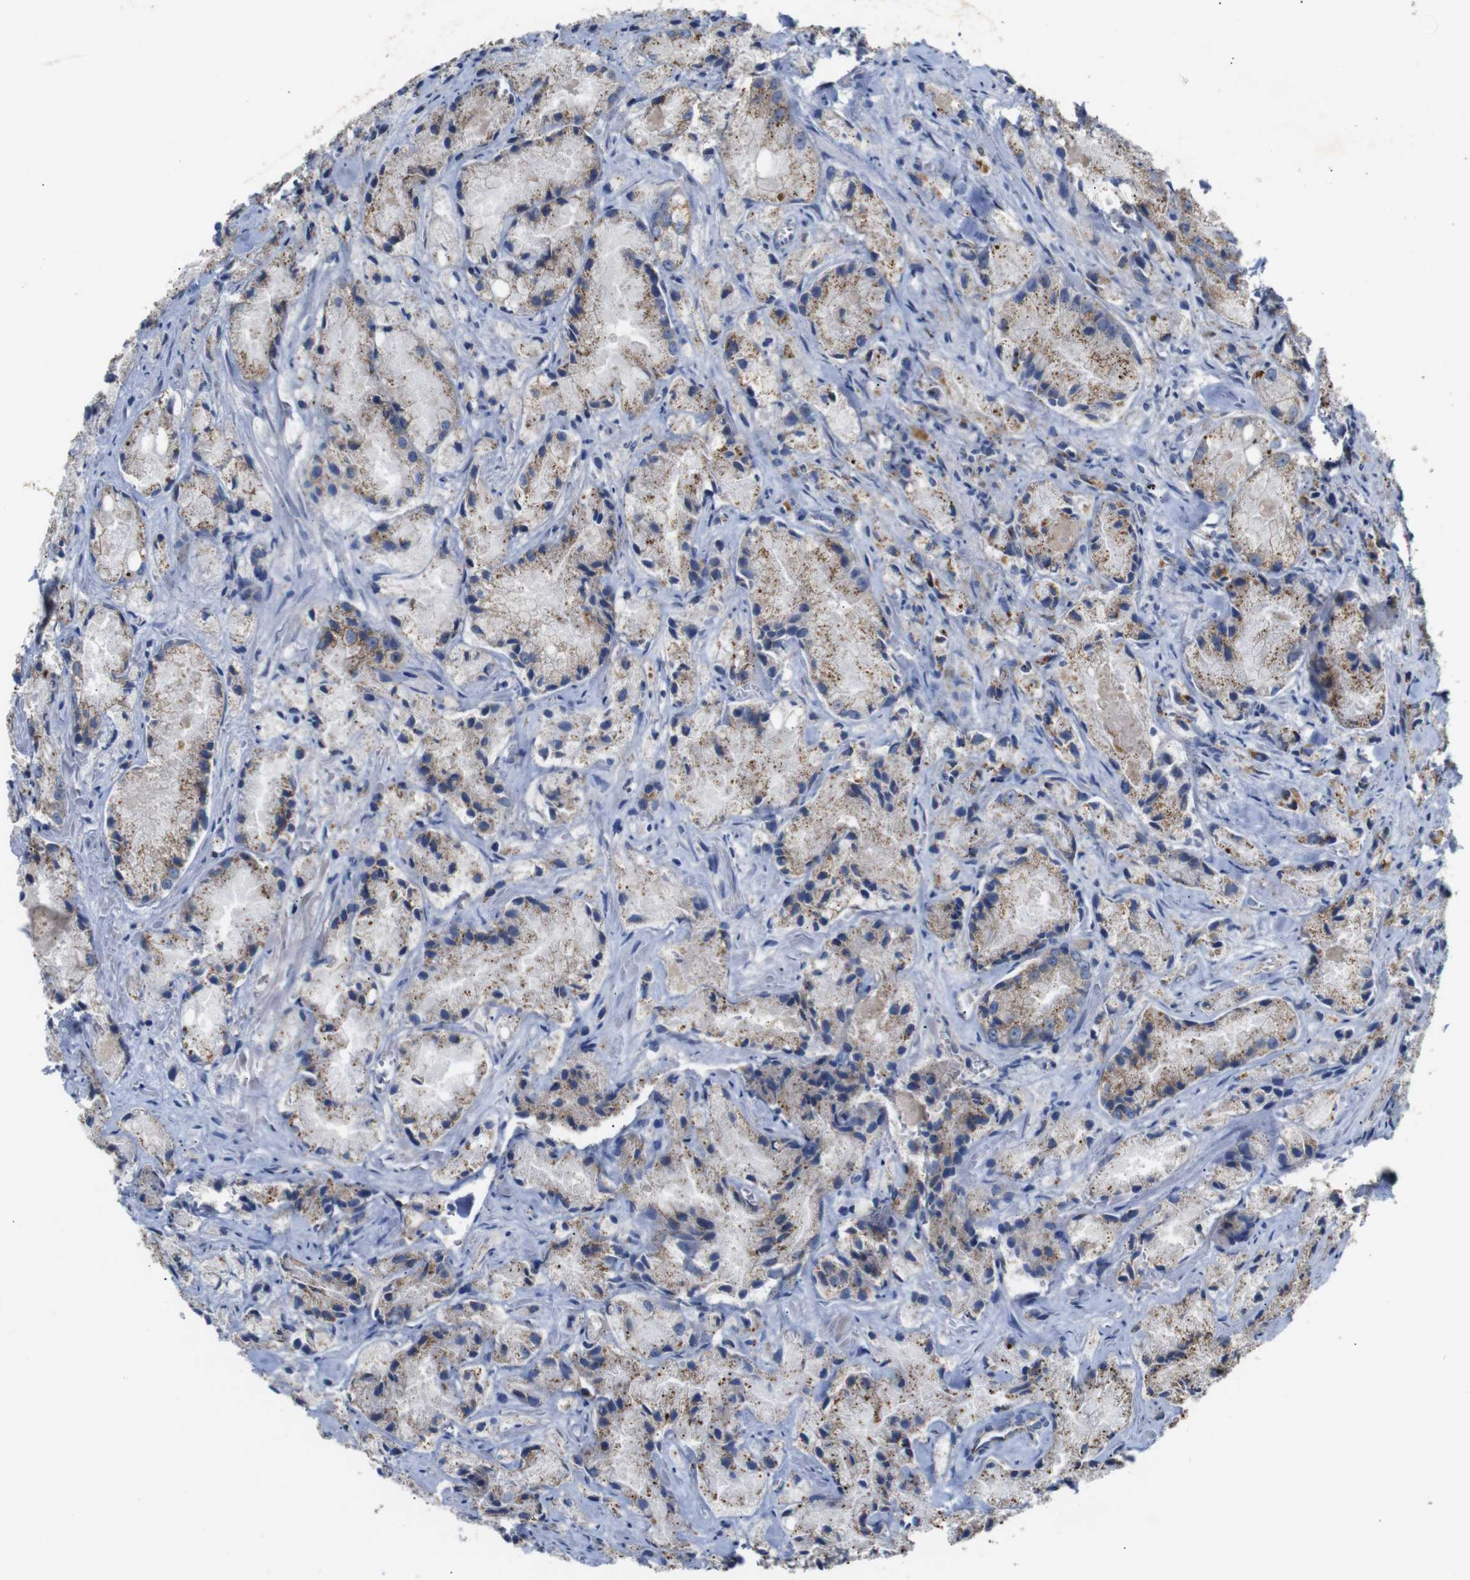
{"staining": {"intensity": "weak", "quantity": ">75%", "location": "cytoplasmic/membranous"}, "tissue": "prostate cancer", "cell_type": "Tumor cells", "image_type": "cancer", "snomed": [{"axis": "morphology", "description": "Adenocarcinoma, Low grade"}, {"axis": "topography", "description": "Prostate"}], "caption": "Immunohistochemical staining of prostate adenocarcinoma (low-grade) exhibits low levels of weak cytoplasmic/membranous protein expression in about >75% of tumor cells. The staining was performed using DAB (3,3'-diaminobenzidine) to visualize the protein expression in brown, while the nuclei were stained in blue with hematoxylin (Magnification: 20x).", "gene": "NHLRC3", "patient": {"sex": "male", "age": 64}}